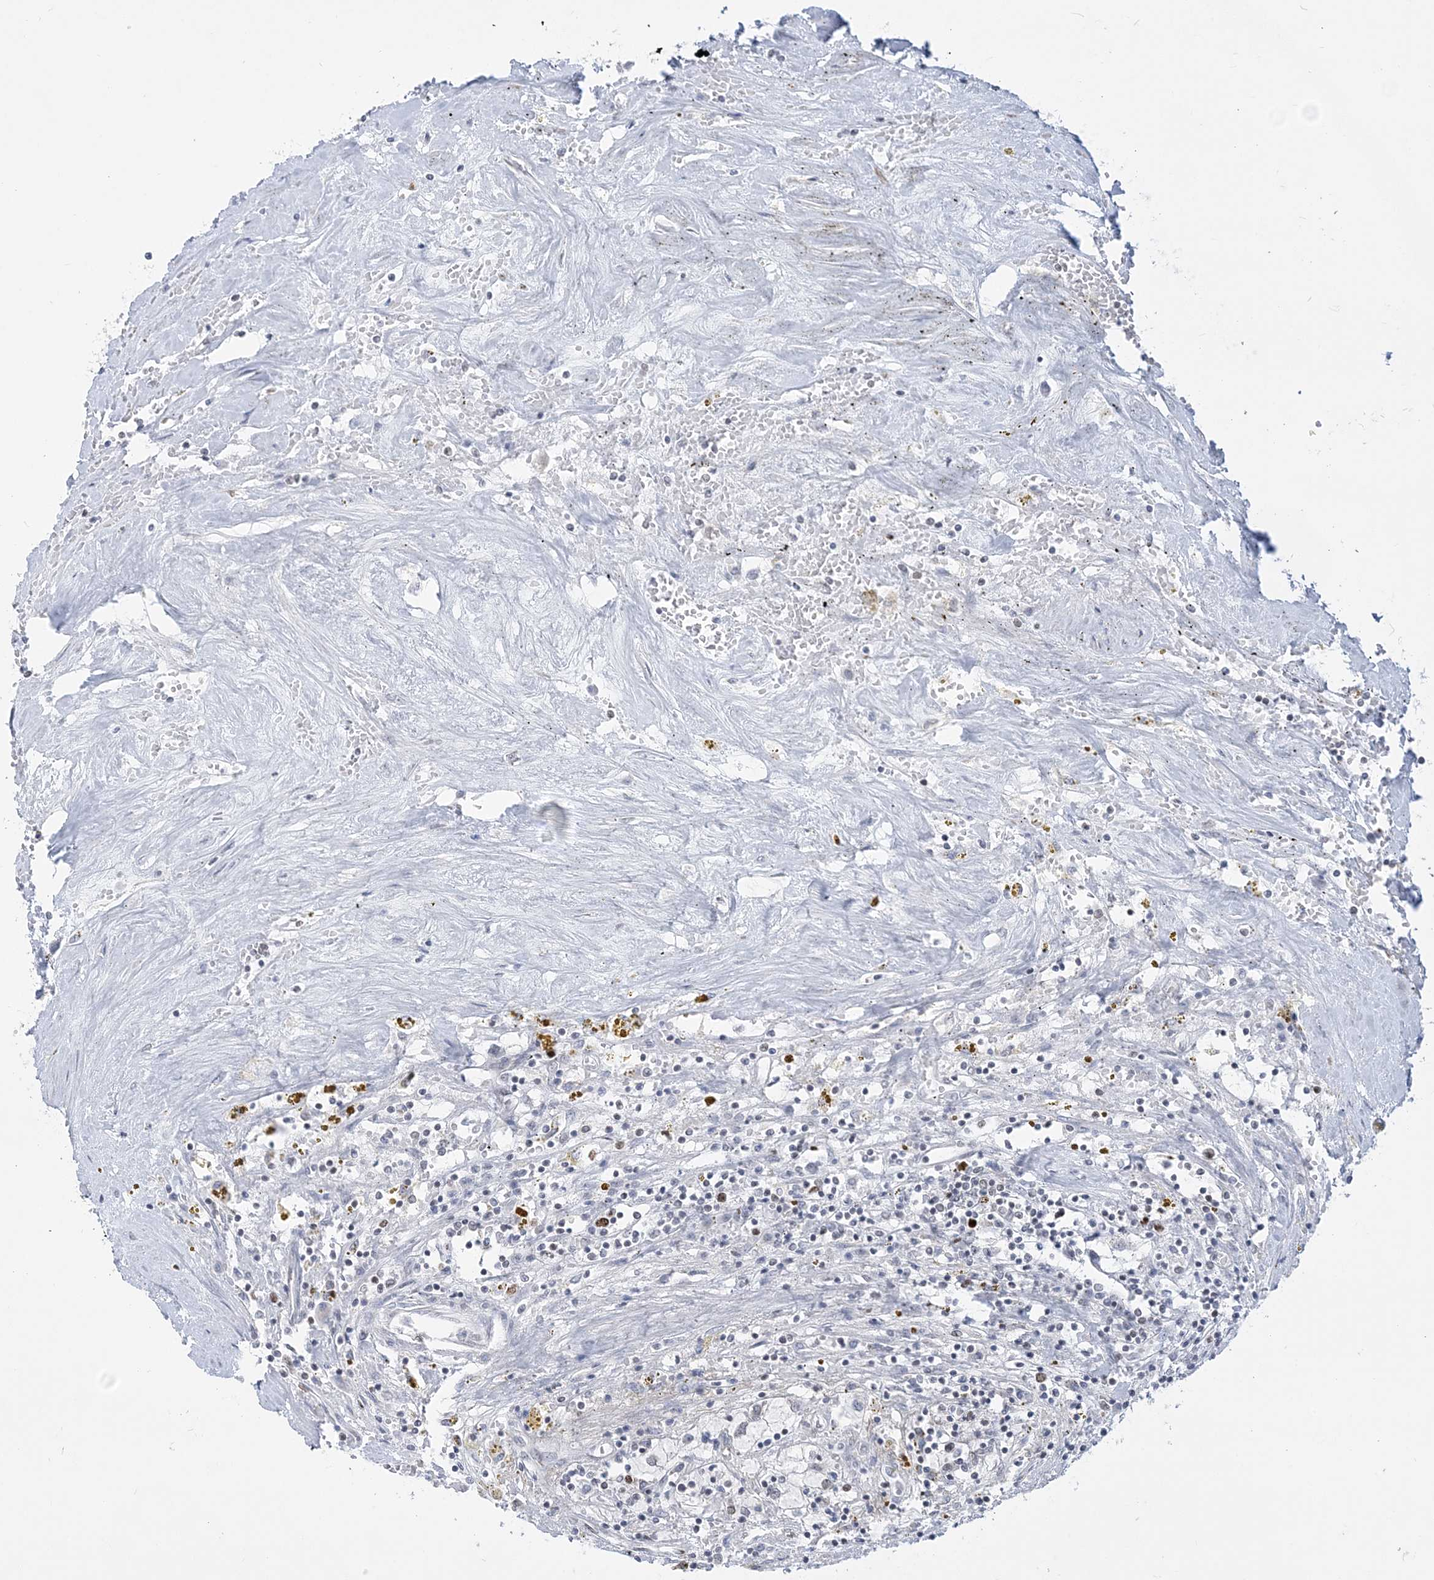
{"staining": {"intensity": "negative", "quantity": "none", "location": "none"}, "tissue": "renal cancer", "cell_type": "Tumor cells", "image_type": "cancer", "snomed": [{"axis": "morphology", "description": "Adenocarcinoma, NOS"}, {"axis": "topography", "description": "Kidney"}], "caption": "Adenocarcinoma (renal) was stained to show a protein in brown. There is no significant staining in tumor cells.", "gene": "DDX21", "patient": {"sex": "male", "age": 56}}